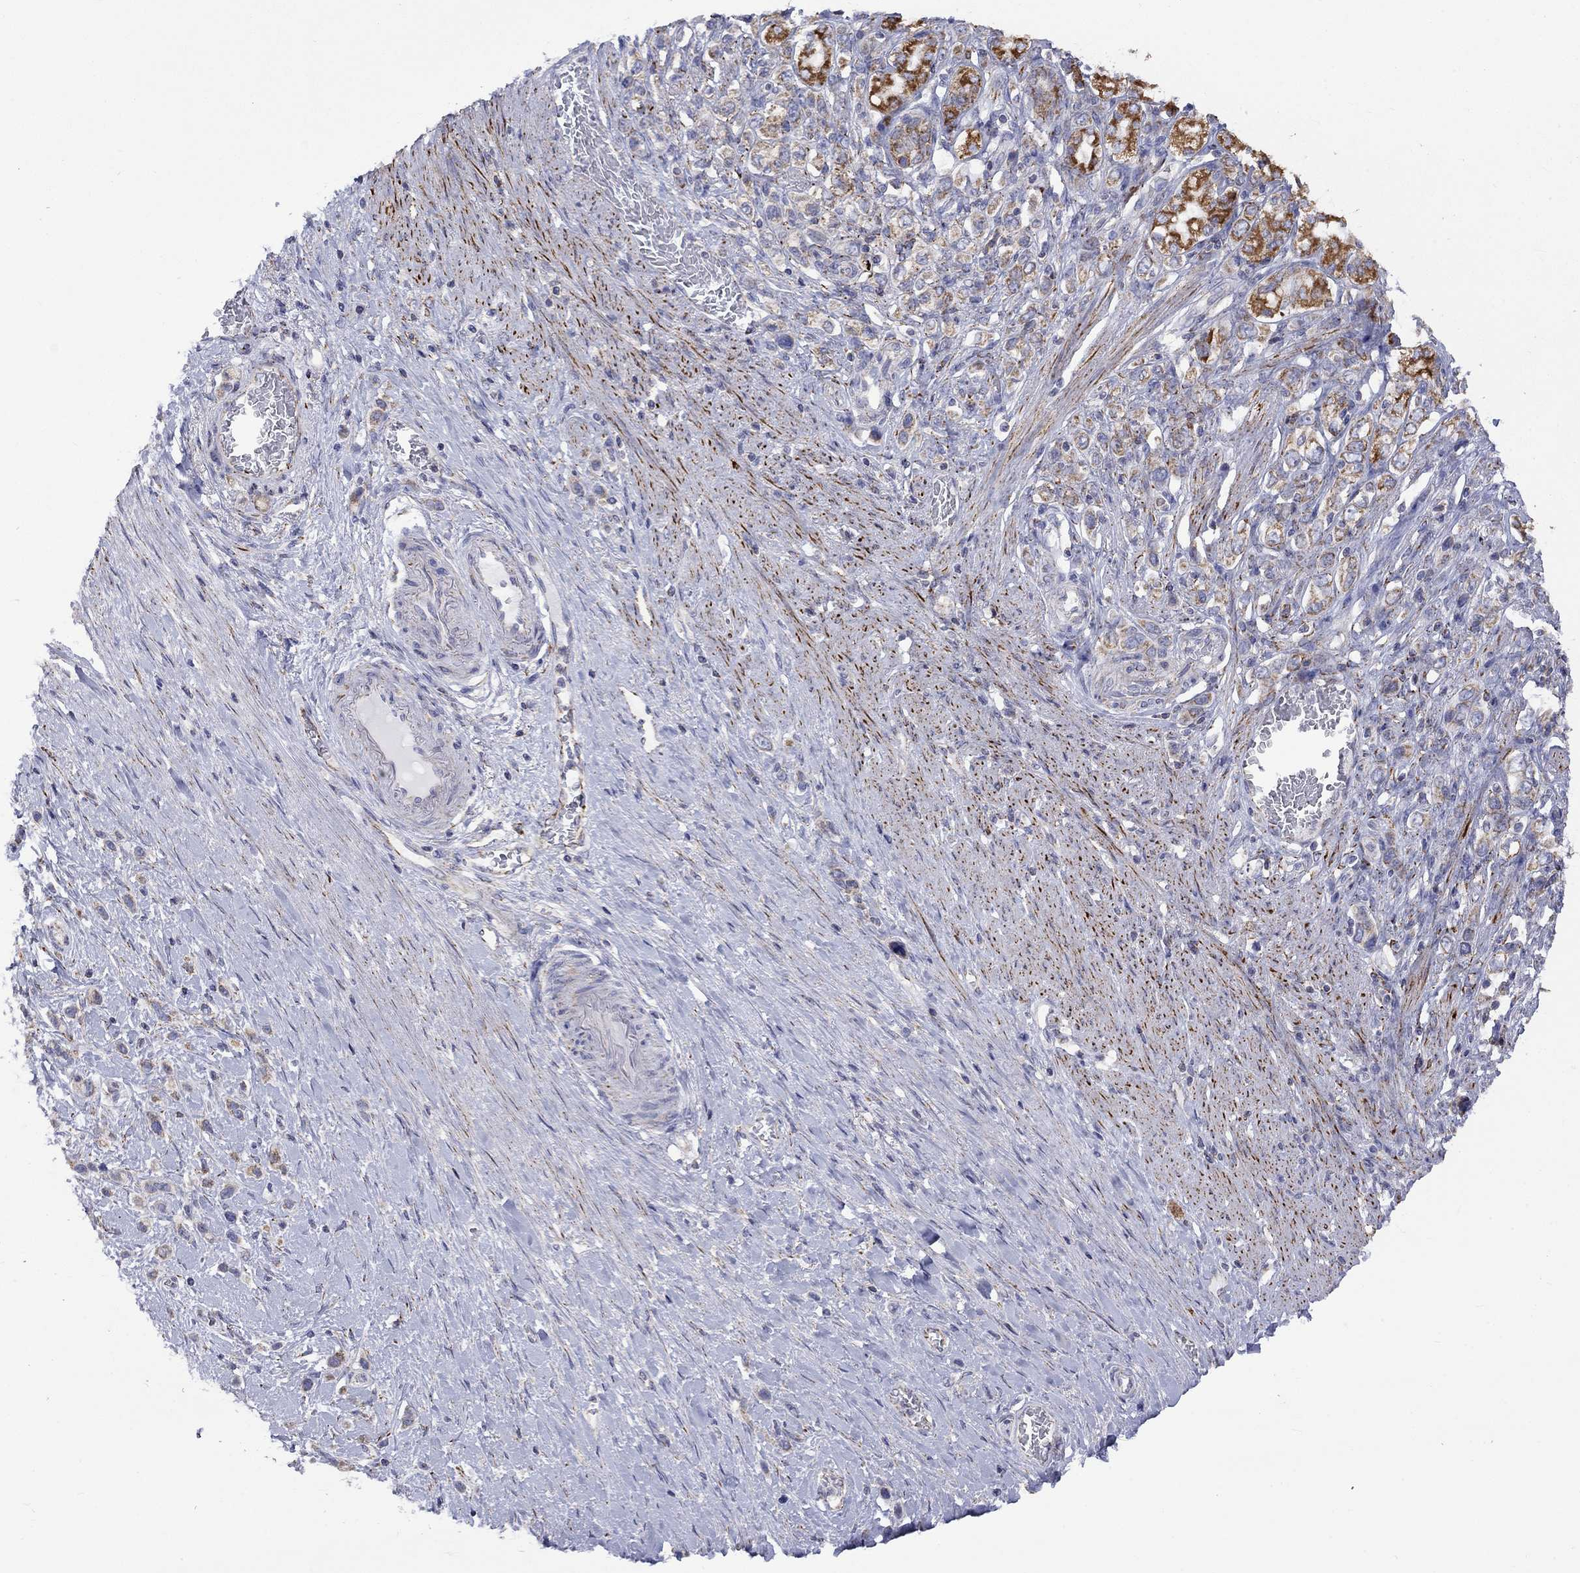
{"staining": {"intensity": "strong", "quantity": "<25%", "location": "cytoplasmic/membranous"}, "tissue": "stomach cancer", "cell_type": "Tumor cells", "image_type": "cancer", "snomed": [{"axis": "morphology", "description": "Normal tissue, NOS"}, {"axis": "morphology", "description": "Adenocarcinoma, NOS"}, {"axis": "morphology", "description": "Adenocarcinoma, High grade"}, {"axis": "topography", "description": "Stomach, upper"}, {"axis": "topography", "description": "Stomach"}], "caption": "Stomach adenocarcinoma (high-grade) stained with a brown dye reveals strong cytoplasmic/membranous positive staining in about <25% of tumor cells.", "gene": "CISD1", "patient": {"sex": "female", "age": 65}}